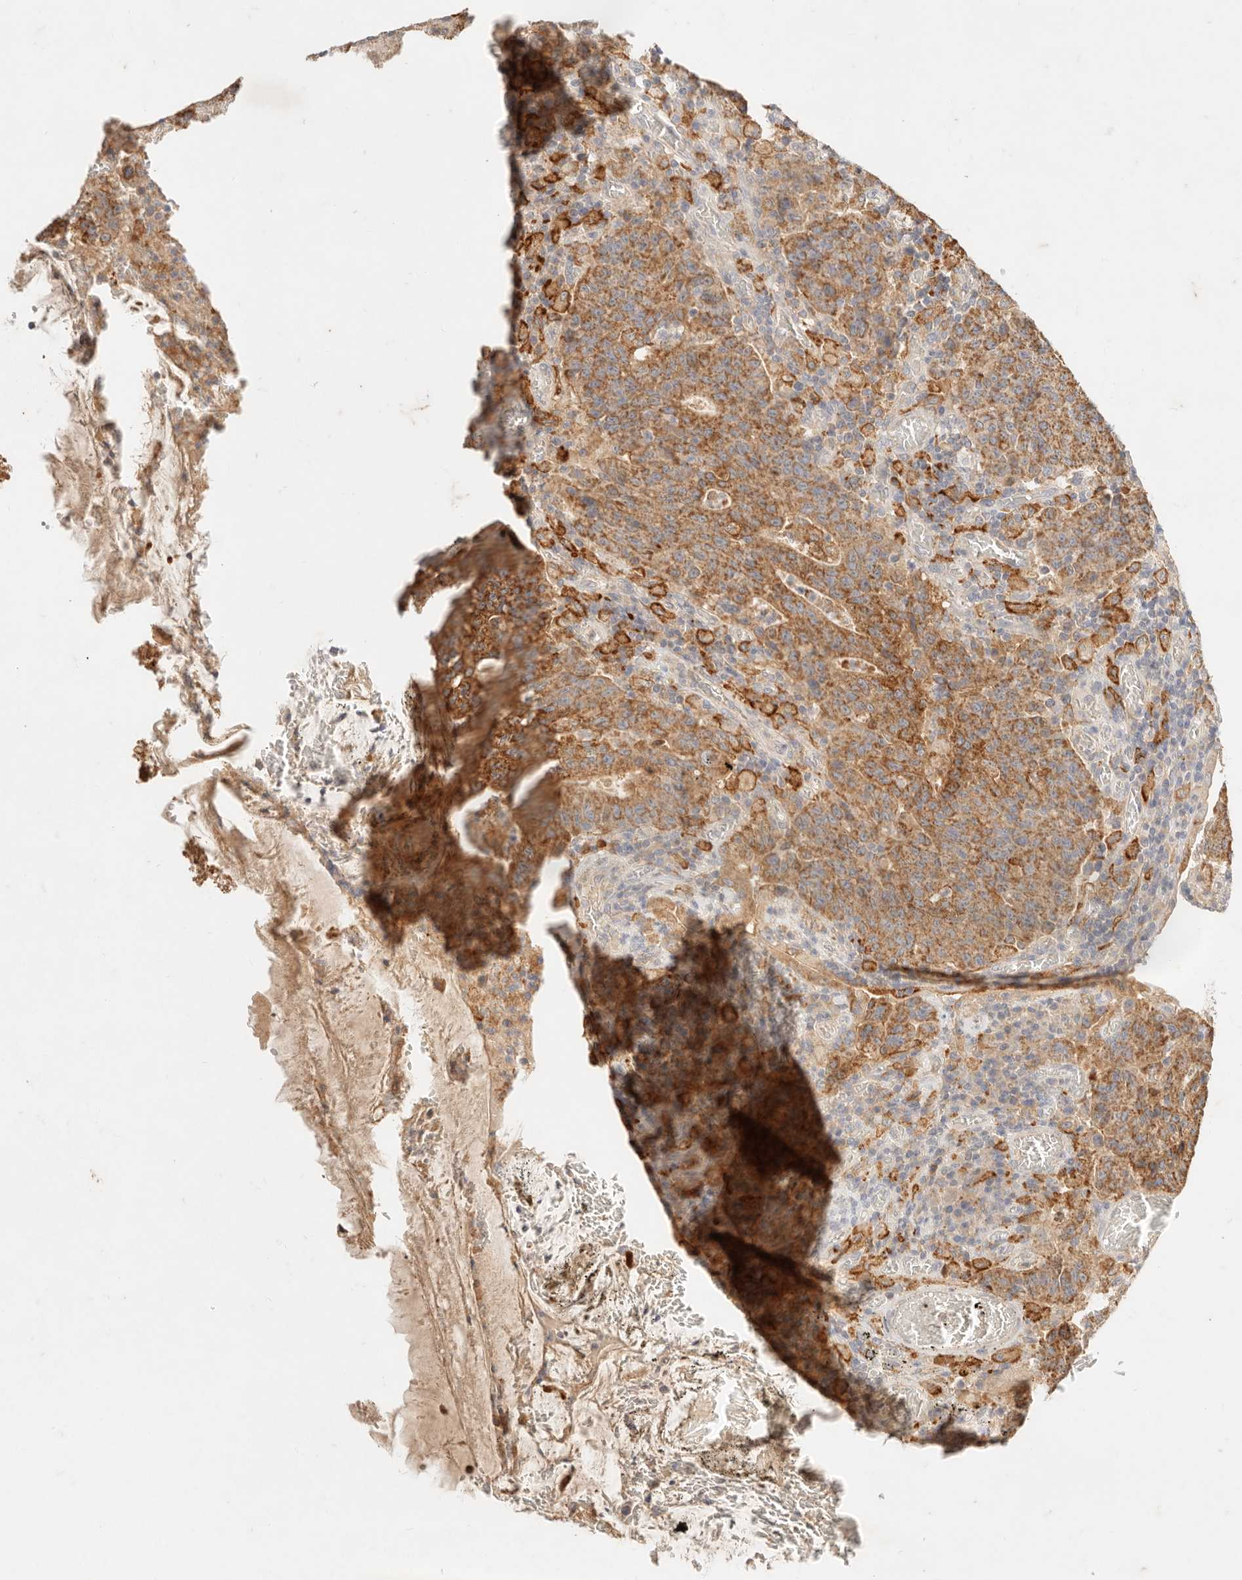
{"staining": {"intensity": "moderate", "quantity": ">75%", "location": "cytoplasmic/membranous"}, "tissue": "colorectal cancer", "cell_type": "Tumor cells", "image_type": "cancer", "snomed": [{"axis": "morphology", "description": "Adenocarcinoma, NOS"}, {"axis": "topography", "description": "Colon"}], "caption": "Tumor cells display medium levels of moderate cytoplasmic/membranous expression in approximately >75% of cells in human colorectal cancer (adenocarcinoma).", "gene": "HK2", "patient": {"sex": "female", "age": 75}}